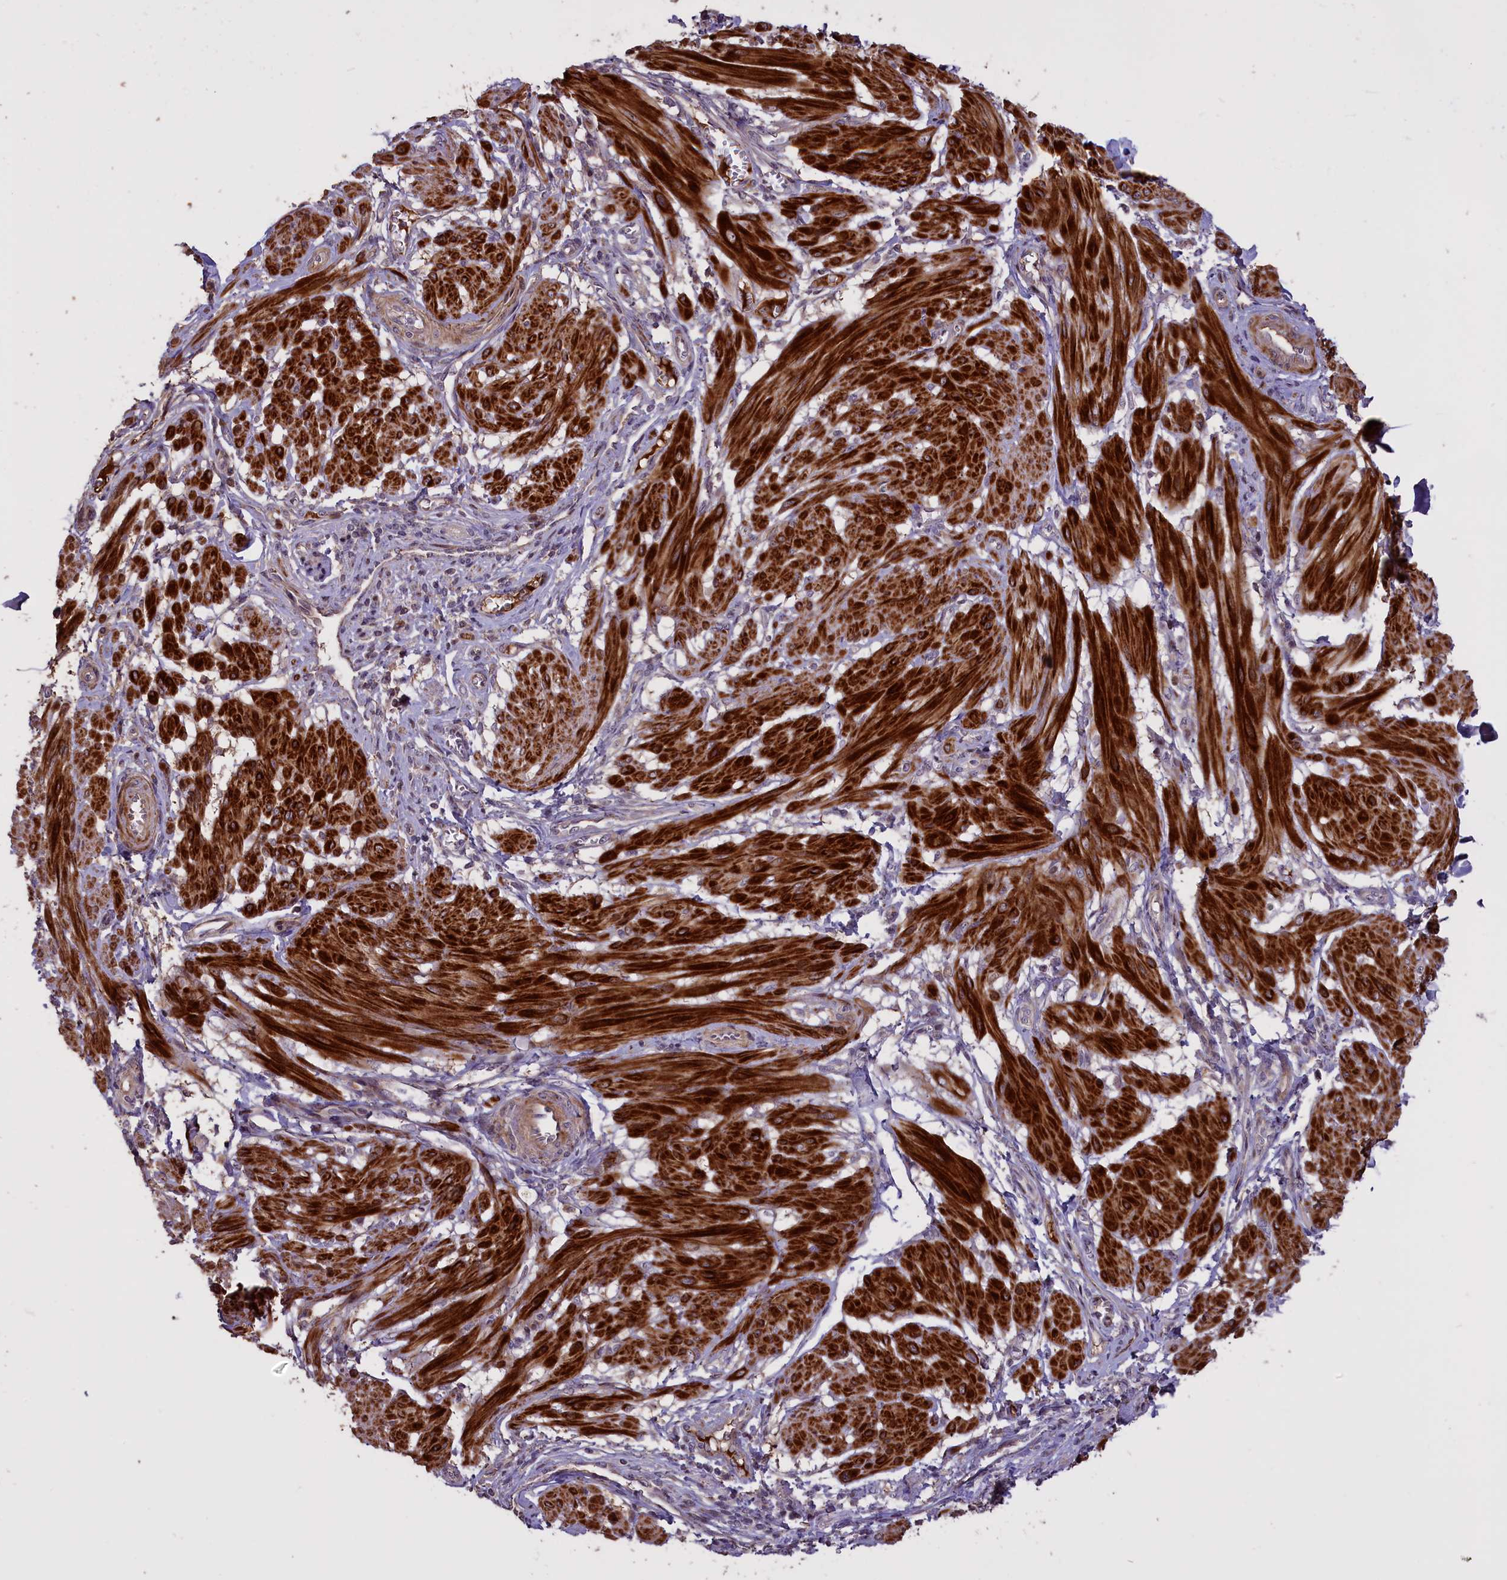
{"staining": {"intensity": "strong", "quantity": ">75%", "location": "cytoplasmic/membranous"}, "tissue": "smooth muscle", "cell_type": "Smooth muscle cells", "image_type": "normal", "snomed": [{"axis": "morphology", "description": "Normal tissue, NOS"}, {"axis": "topography", "description": "Smooth muscle"}], "caption": "Immunohistochemical staining of benign smooth muscle exhibits strong cytoplasmic/membranous protein staining in approximately >75% of smooth muscle cells.", "gene": "ENHO", "patient": {"sex": "female", "age": 39}}